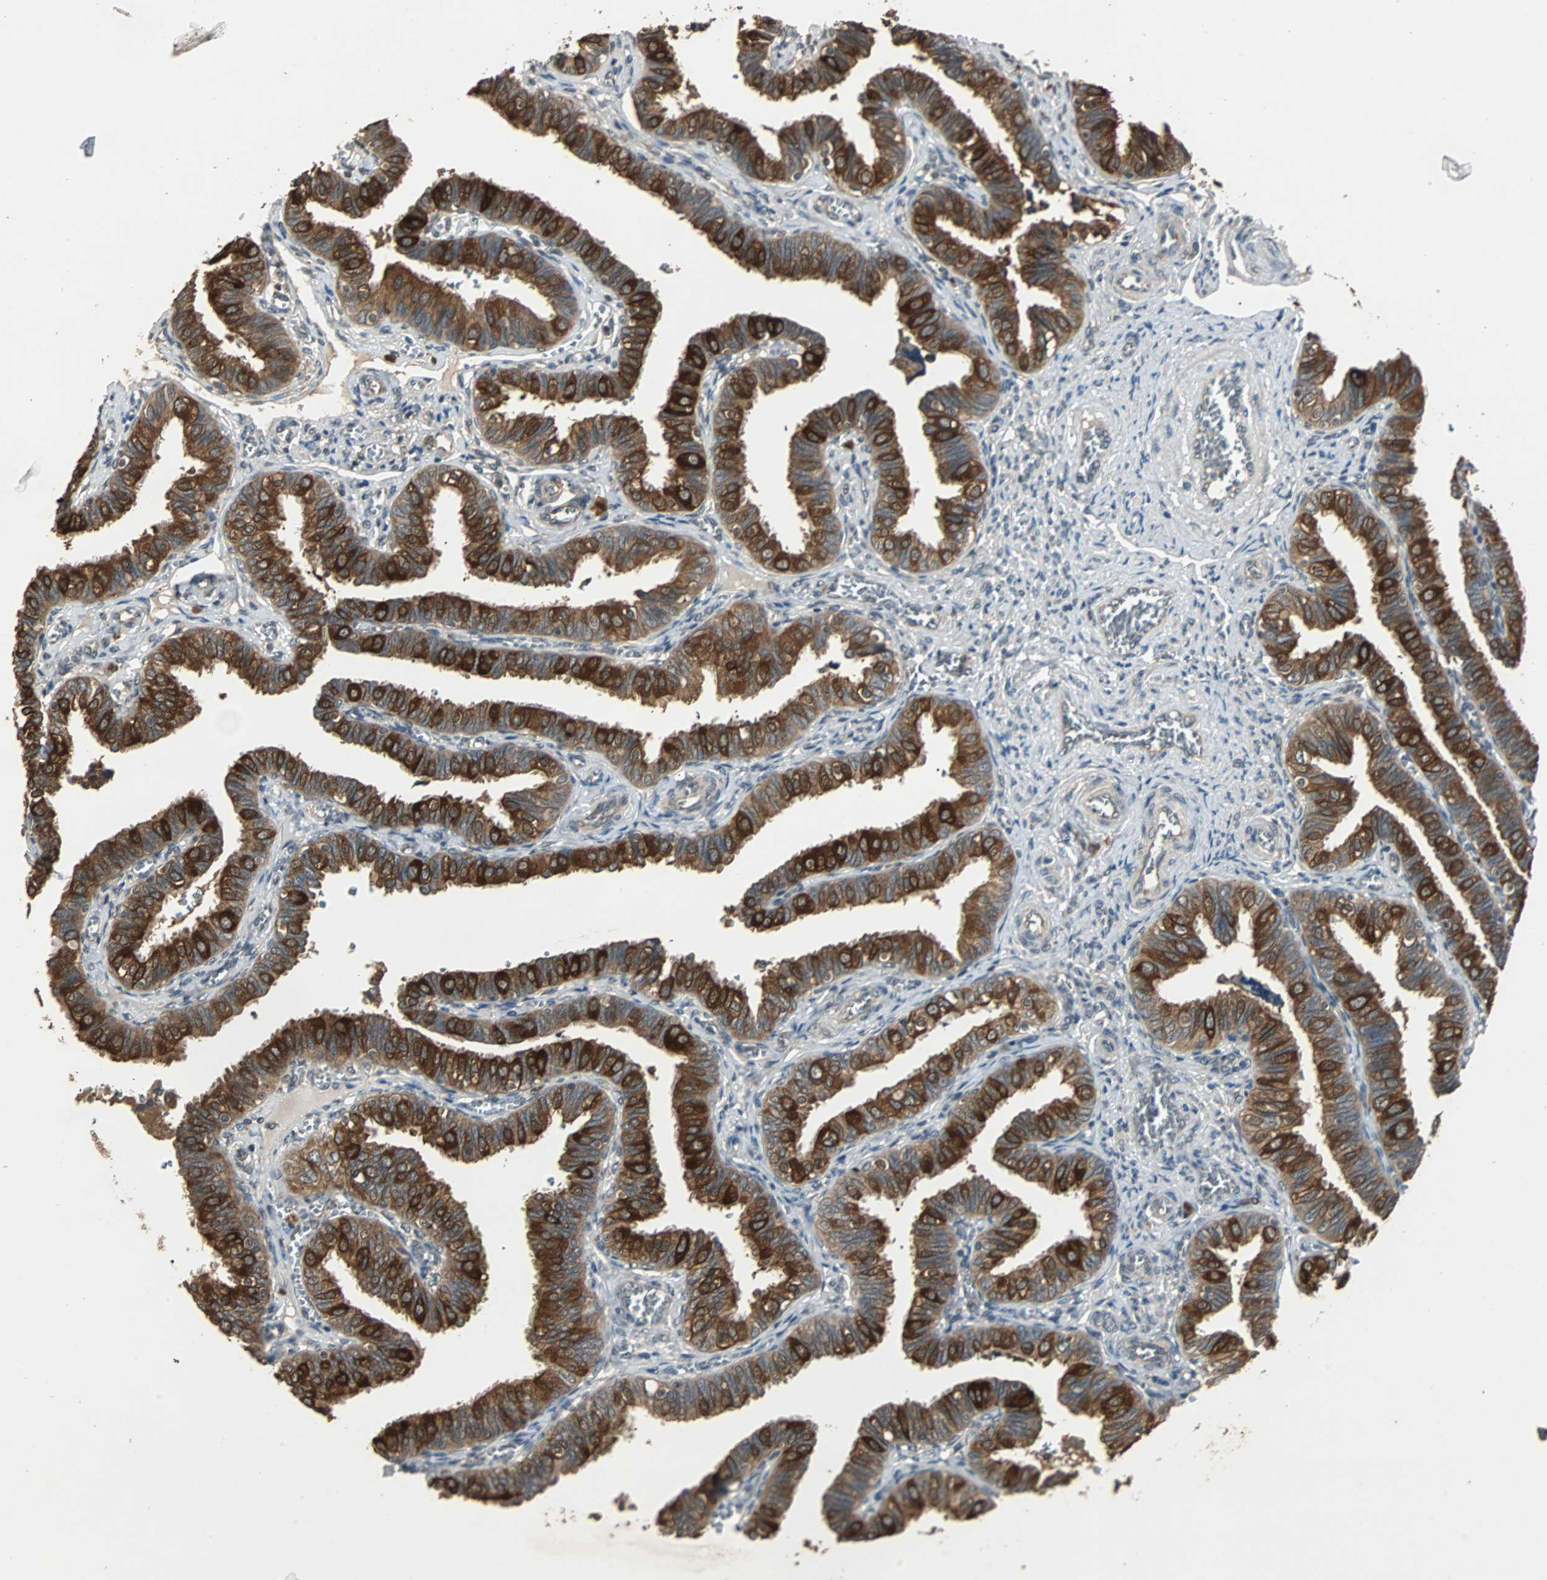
{"staining": {"intensity": "strong", "quantity": ">75%", "location": "cytoplasmic/membranous"}, "tissue": "fallopian tube", "cell_type": "Glandular cells", "image_type": "normal", "snomed": [{"axis": "morphology", "description": "Normal tissue, NOS"}, {"axis": "topography", "description": "Fallopian tube"}], "caption": "An IHC photomicrograph of benign tissue is shown. Protein staining in brown highlights strong cytoplasmic/membranous positivity in fallopian tube within glandular cells.", "gene": "ABHD2", "patient": {"sex": "female", "age": 46}}